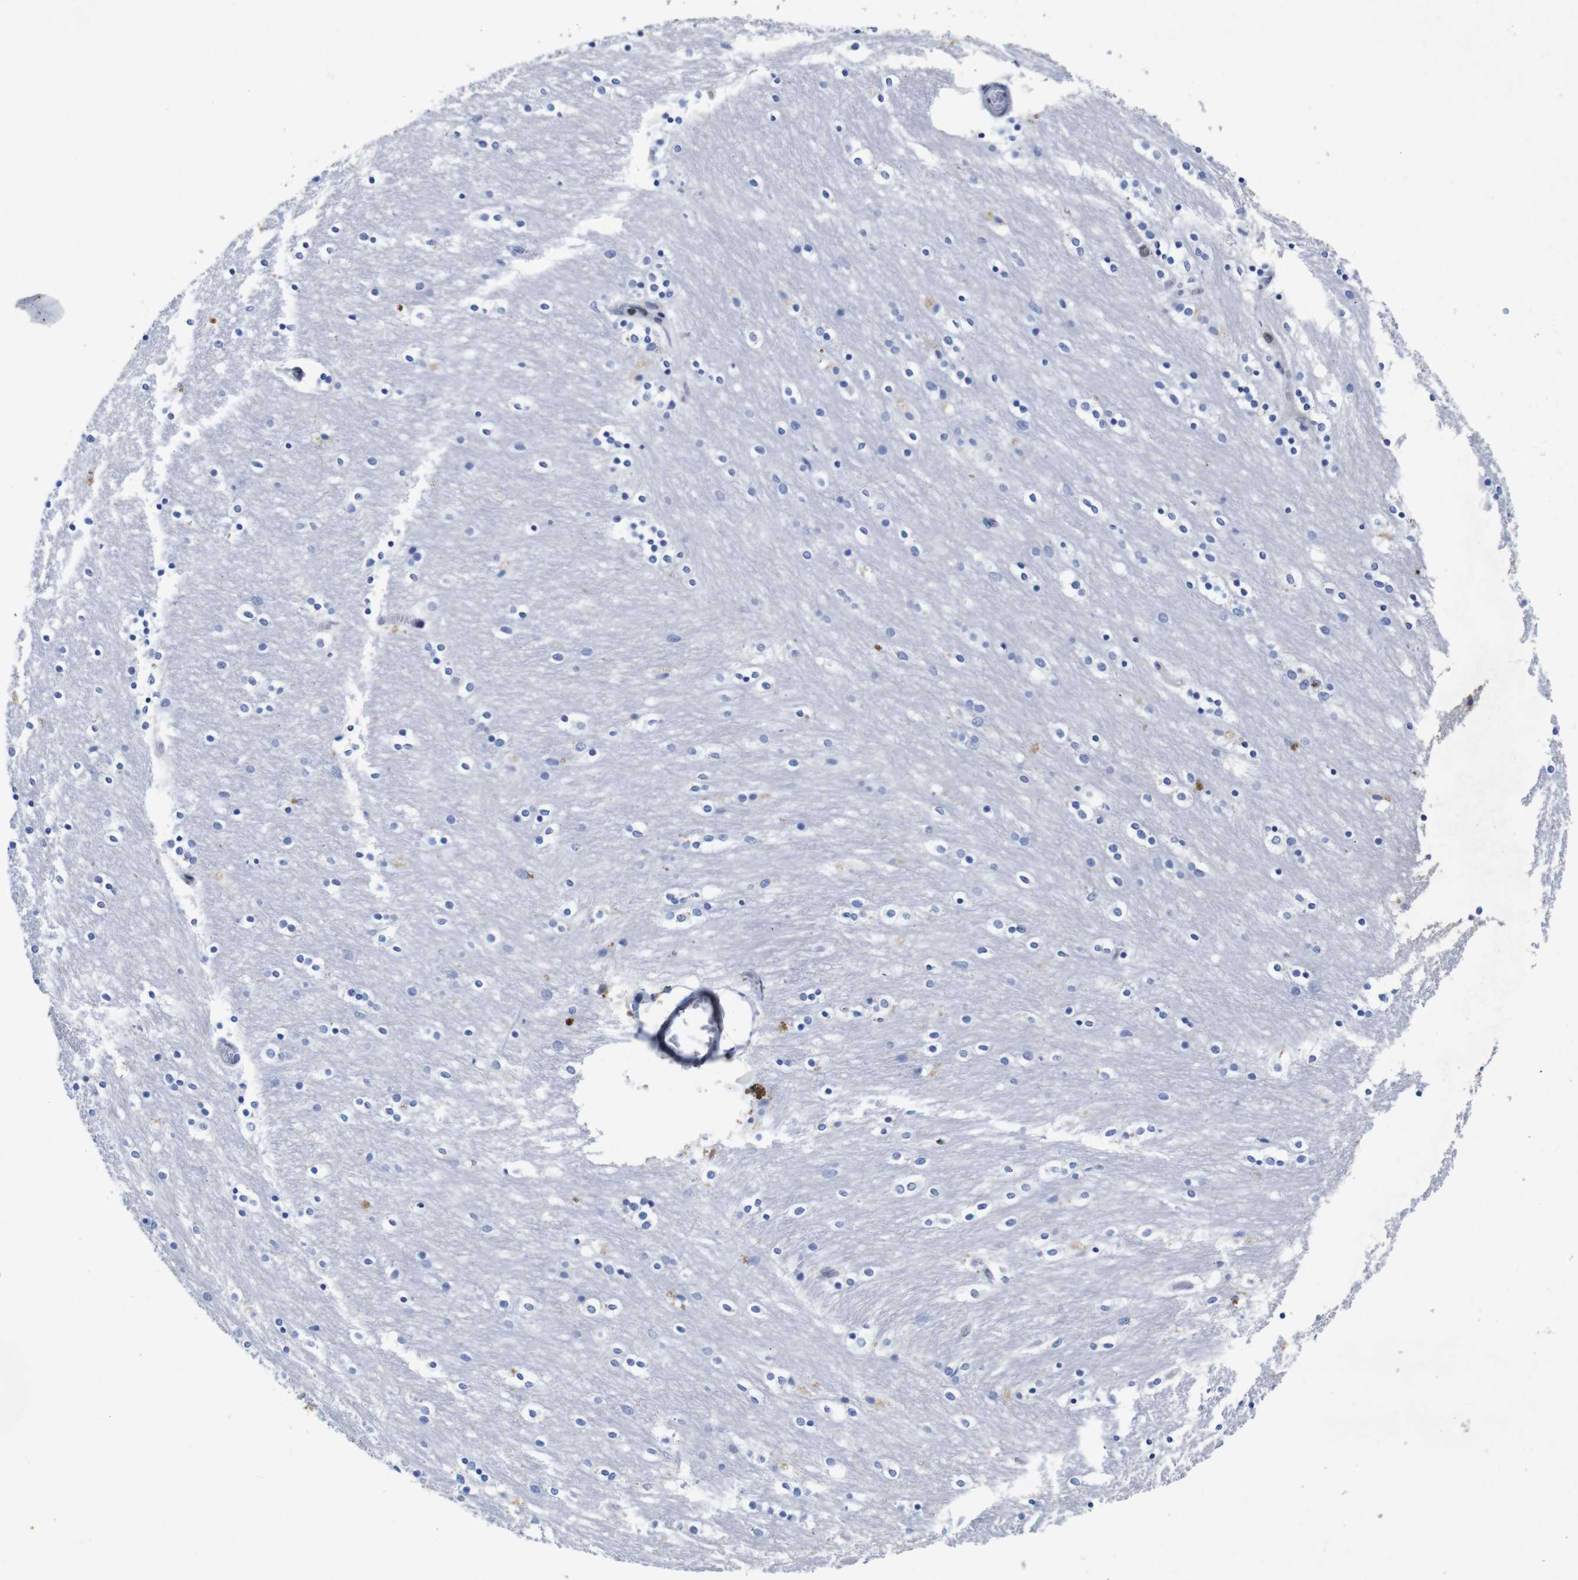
{"staining": {"intensity": "negative", "quantity": "none", "location": "none"}, "tissue": "caudate", "cell_type": "Glial cells", "image_type": "normal", "snomed": [{"axis": "morphology", "description": "Normal tissue, NOS"}, {"axis": "topography", "description": "Lateral ventricle wall"}], "caption": "Immunohistochemical staining of unremarkable human caudate reveals no significant staining in glial cells. The staining is performed using DAB (3,3'-diaminobenzidine) brown chromogen with nuclei counter-stained in using hematoxylin.", "gene": "FOSL2", "patient": {"sex": "female", "age": 54}}